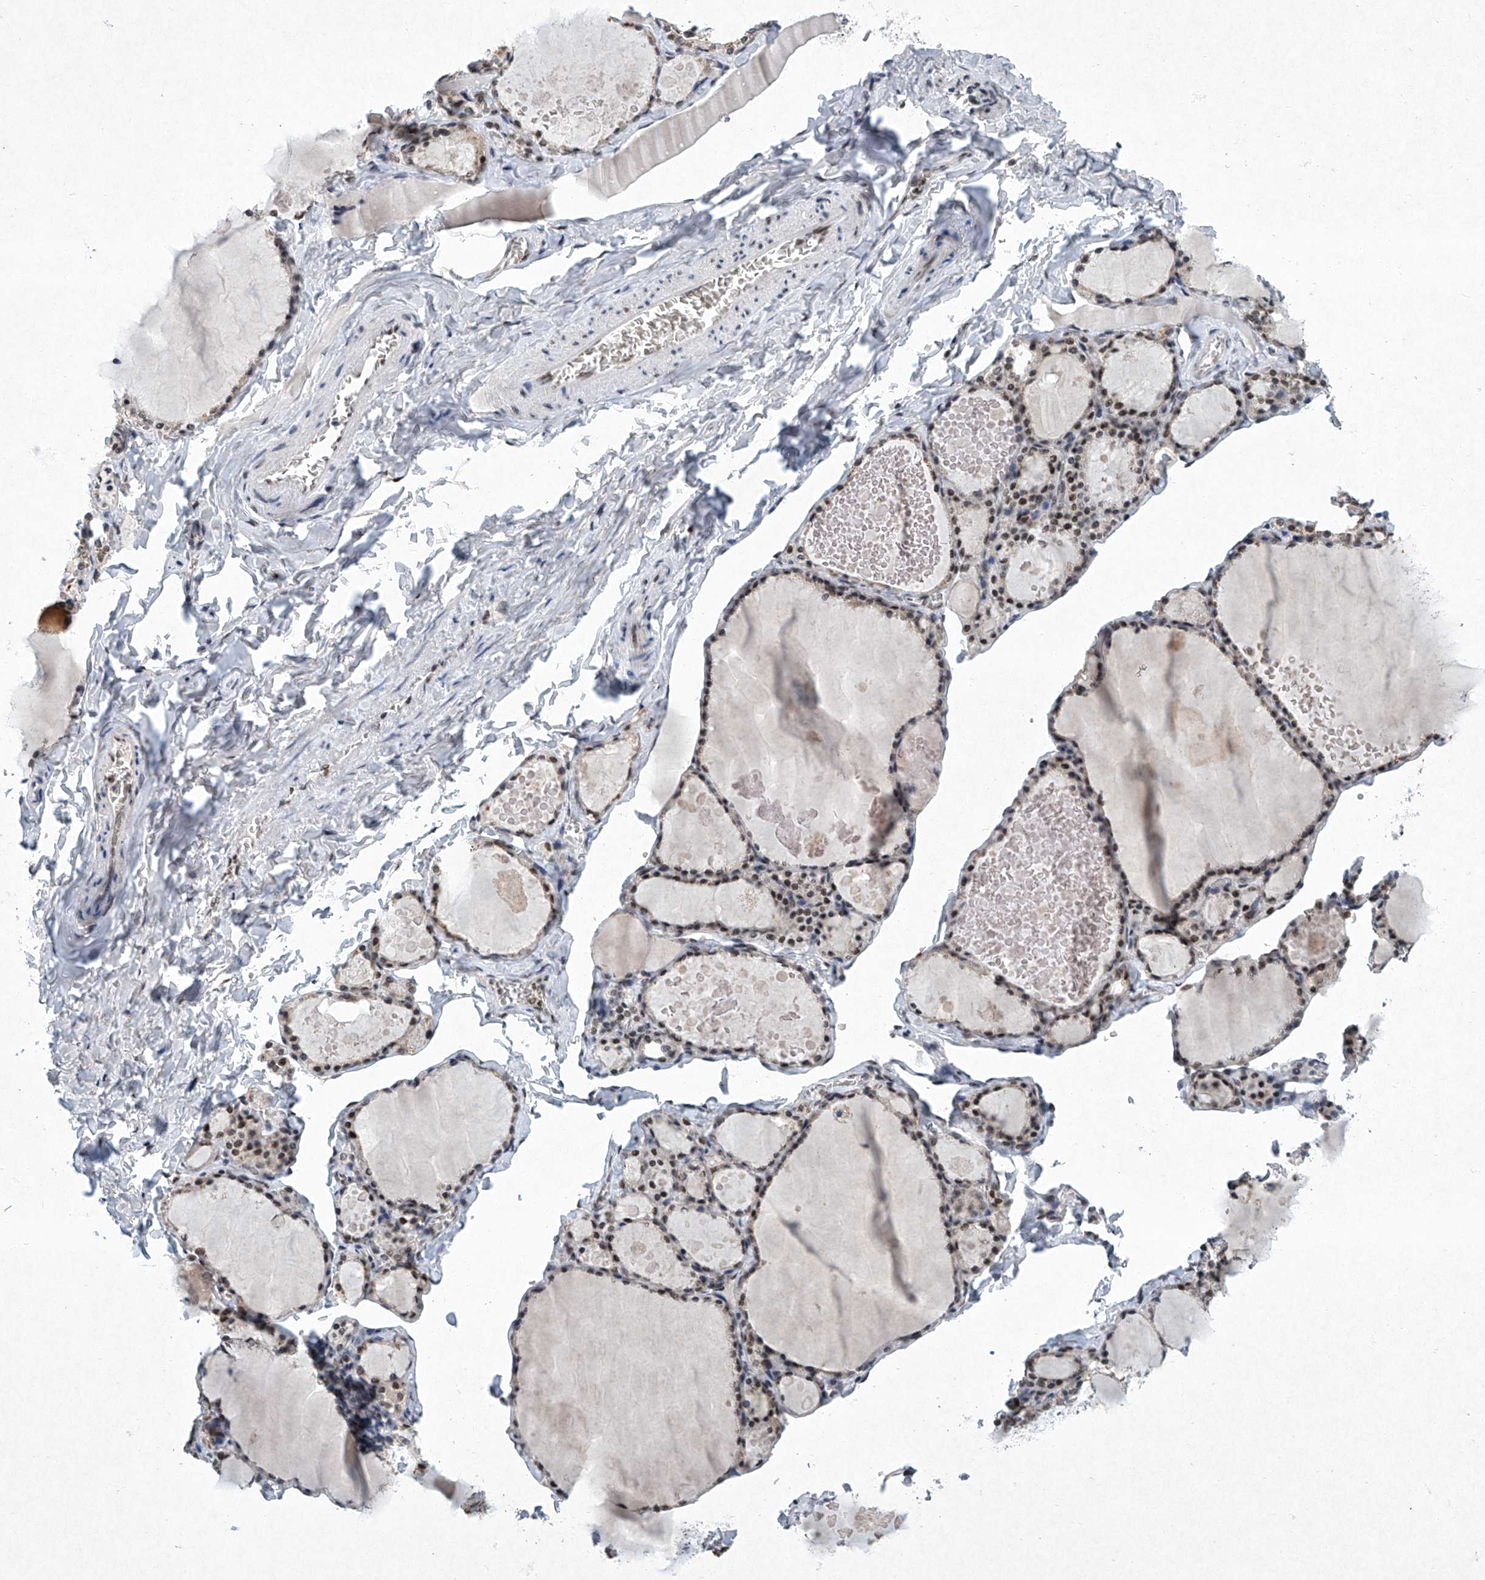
{"staining": {"intensity": "moderate", "quantity": ">75%", "location": "nuclear"}, "tissue": "thyroid gland", "cell_type": "Glandular cells", "image_type": "normal", "snomed": [{"axis": "morphology", "description": "Normal tissue, NOS"}, {"axis": "topography", "description": "Thyroid gland"}], "caption": "Brown immunohistochemical staining in unremarkable thyroid gland displays moderate nuclear expression in approximately >75% of glandular cells.", "gene": "TFDP1", "patient": {"sex": "male", "age": 56}}